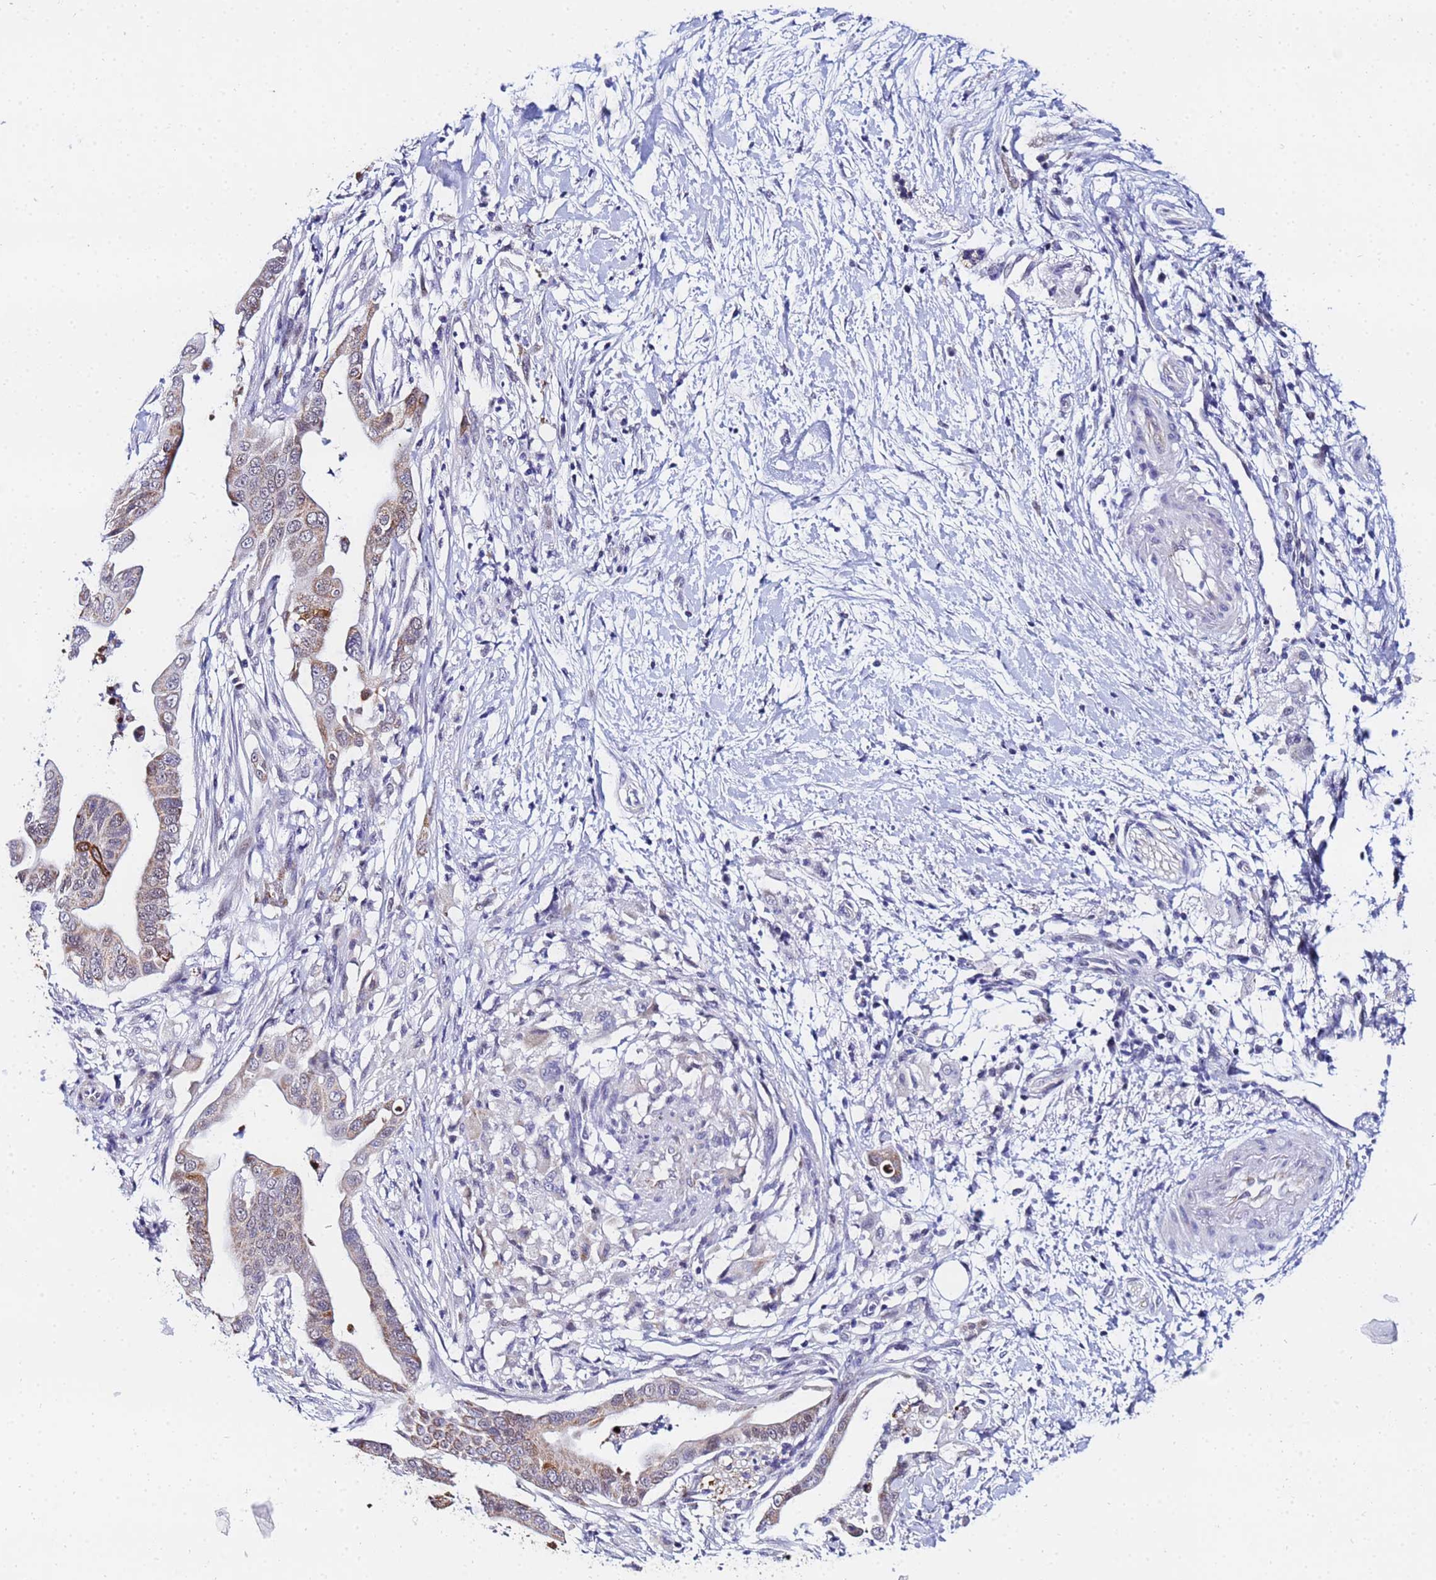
{"staining": {"intensity": "moderate", "quantity": "25%-75%", "location": "cytoplasmic/membranous"}, "tissue": "pancreatic cancer", "cell_type": "Tumor cells", "image_type": "cancer", "snomed": [{"axis": "morphology", "description": "Adenocarcinoma, NOS"}, {"axis": "topography", "description": "Pancreas"}], "caption": "Adenocarcinoma (pancreatic) stained with a protein marker demonstrates moderate staining in tumor cells.", "gene": "CKMT1A", "patient": {"sex": "male", "age": 68}}